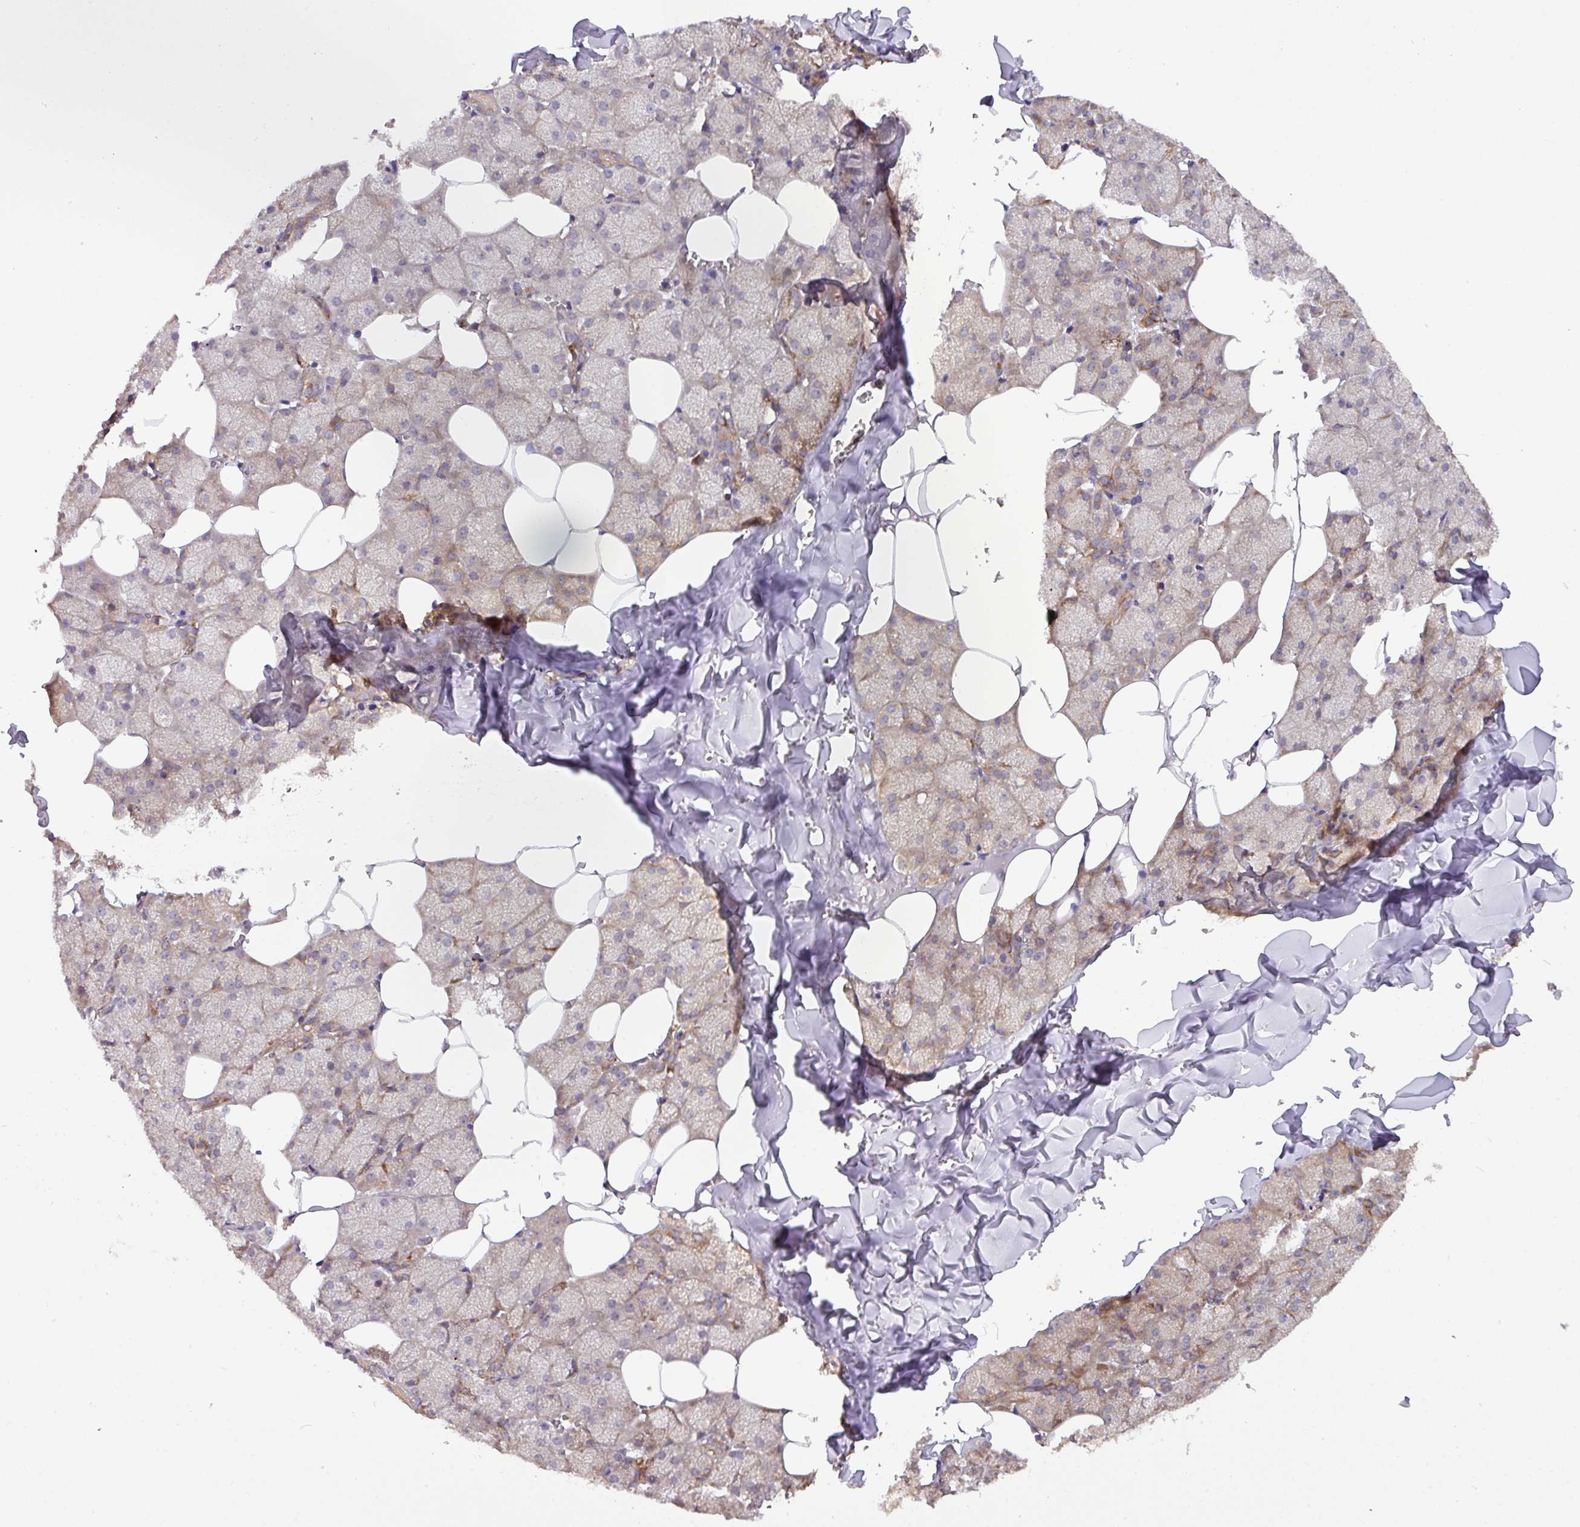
{"staining": {"intensity": "moderate", "quantity": "25%-75%", "location": "cytoplasmic/membranous"}, "tissue": "salivary gland", "cell_type": "Glandular cells", "image_type": "normal", "snomed": [{"axis": "morphology", "description": "Normal tissue, NOS"}, {"axis": "topography", "description": "Salivary gland"}, {"axis": "topography", "description": "Peripheral nerve tissue"}], "caption": "Moderate cytoplasmic/membranous positivity for a protein is identified in approximately 25%-75% of glandular cells of normal salivary gland using IHC.", "gene": "GALP", "patient": {"sex": "male", "age": 38}}